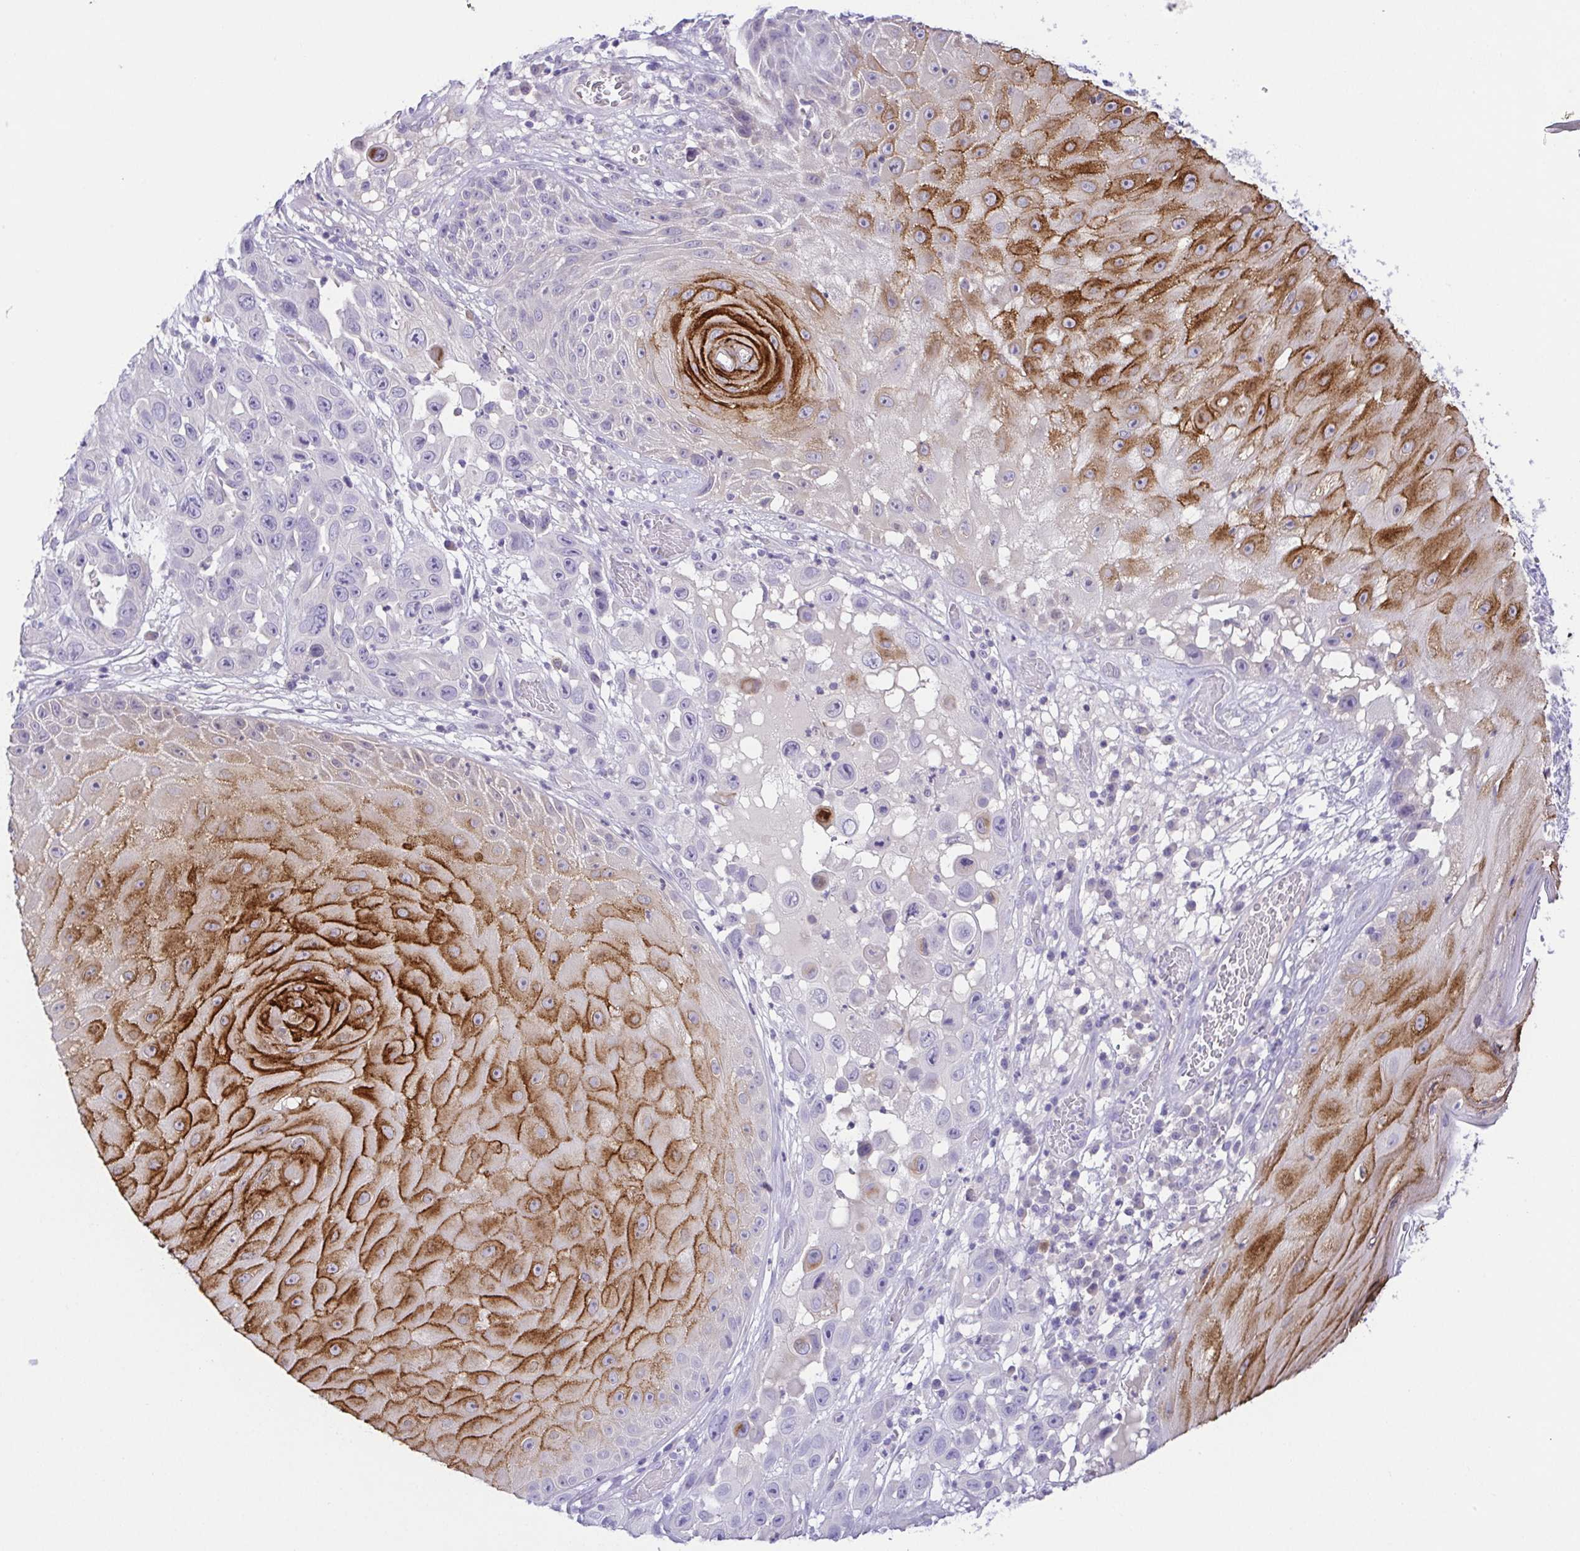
{"staining": {"intensity": "strong", "quantity": "25%-75%", "location": "cytoplasmic/membranous"}, "tissue": "skin cancer", "cell_type": "Tumor cells", "image_type": "cancer", "snomed": [{"axis": "morphology", "description": "Squamous cell carcinoma, NOS"}, {"axis": "topography", "description": "Skin"}], "caption": "Skin cancer was stained to show a protein in brown. There is high levels of strong cytoplasmic/membranous expression in about 25%-75% of tumor cells. (Brightfield microscopy of DAB IHC at high magnification).", "gene": "KRTDAP", "patient": {"sex": "male", "age": 81}}